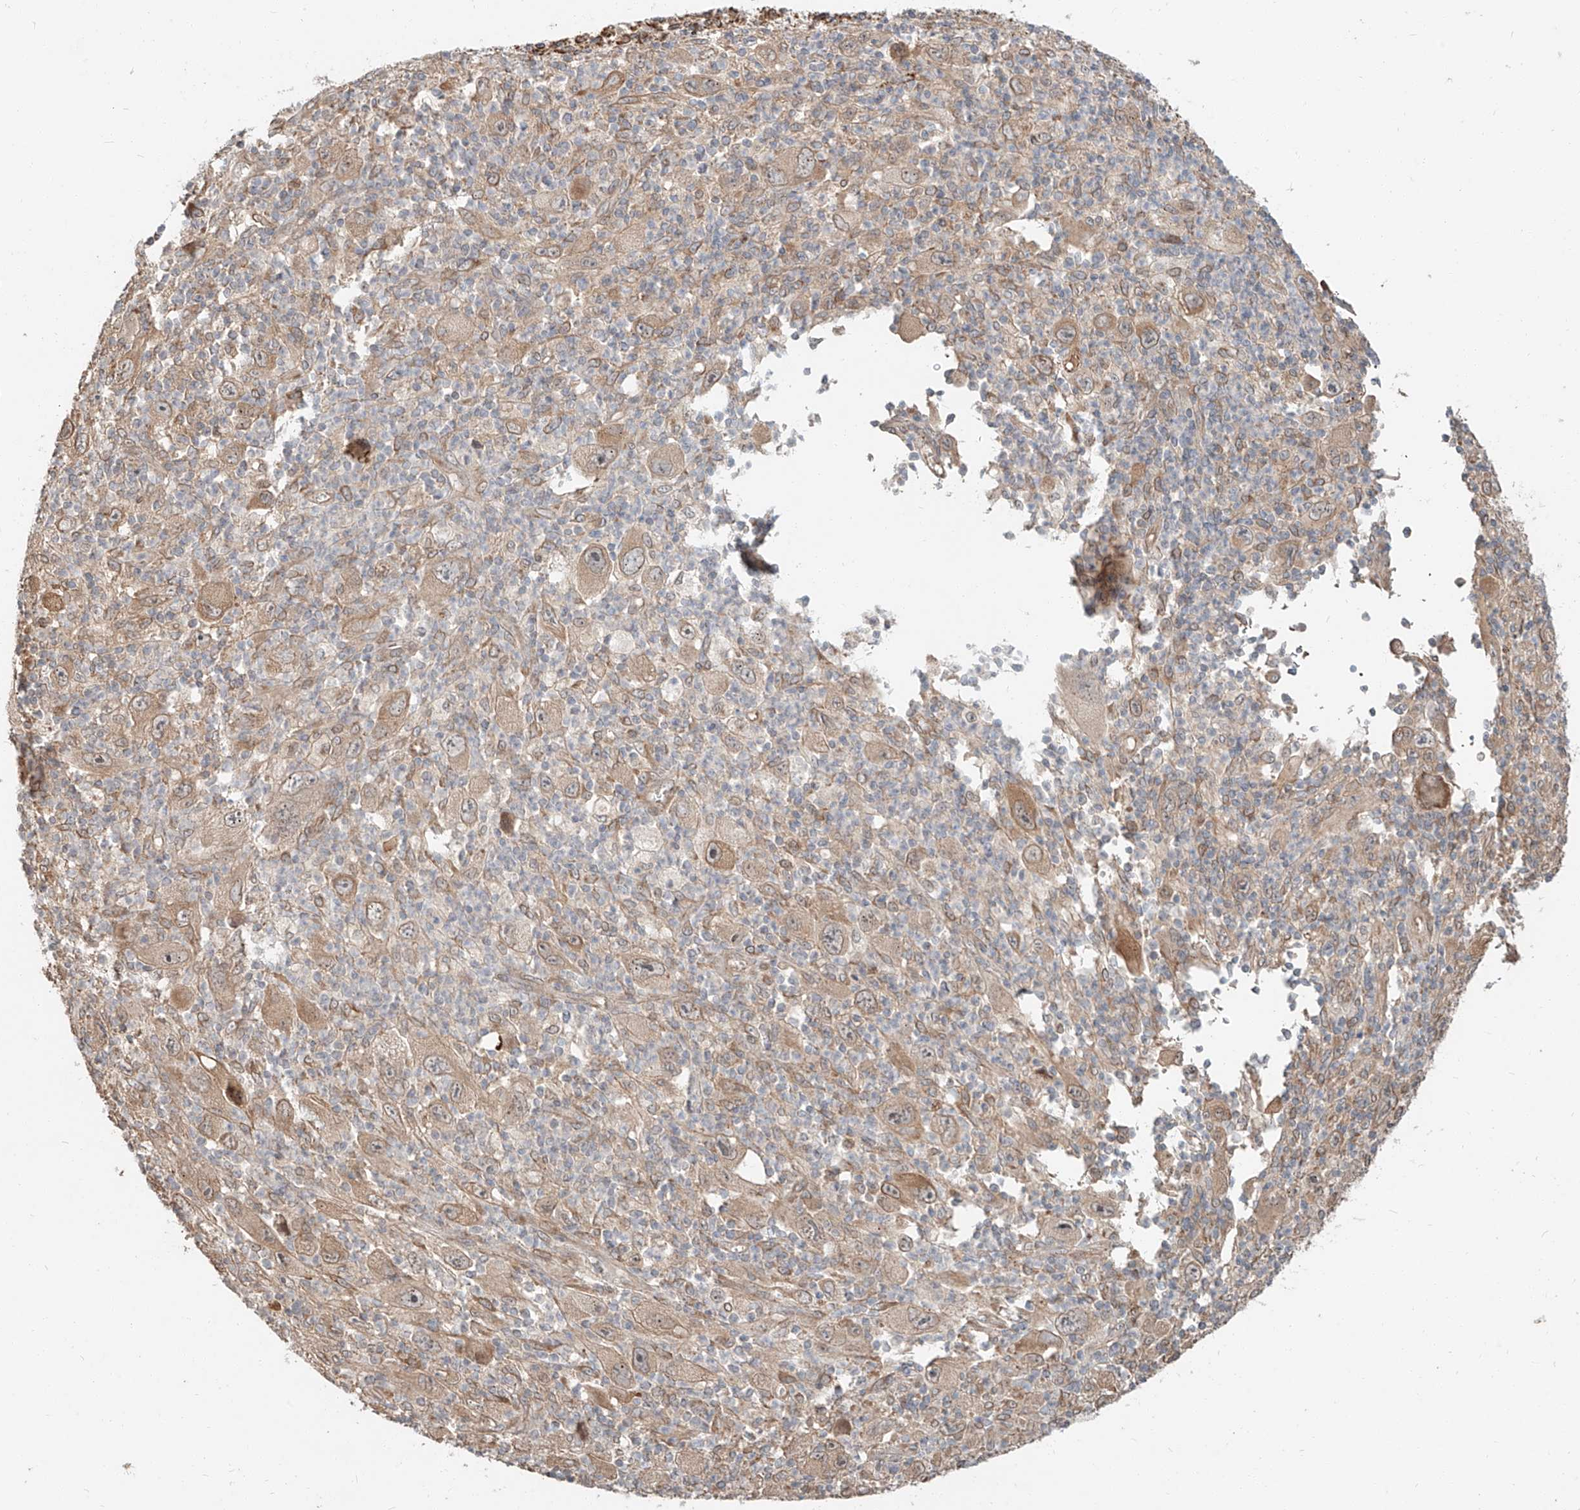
{"staining": {"intensity": "weak", "quantity": ">75%", "location": "cytoplasmic/membranous"}, "tissue": "melanoma", "cell_type": "Tumor cells", "image_type": "cancer", "snomed": [{"axis": "morphology", "description": "Malignant melanoma, Metastatic site"}, {"axis": "topography", "description": "Skin"}], "caption": "There is low levels of weak cytoplasmic/membranous expression in tumor cells of malignant melanoma (metastatic site), as demonstrated by immunohistochemical staining (brown color).", "gene": "STX19", "patient": {"sex": "female", "age": 56}}